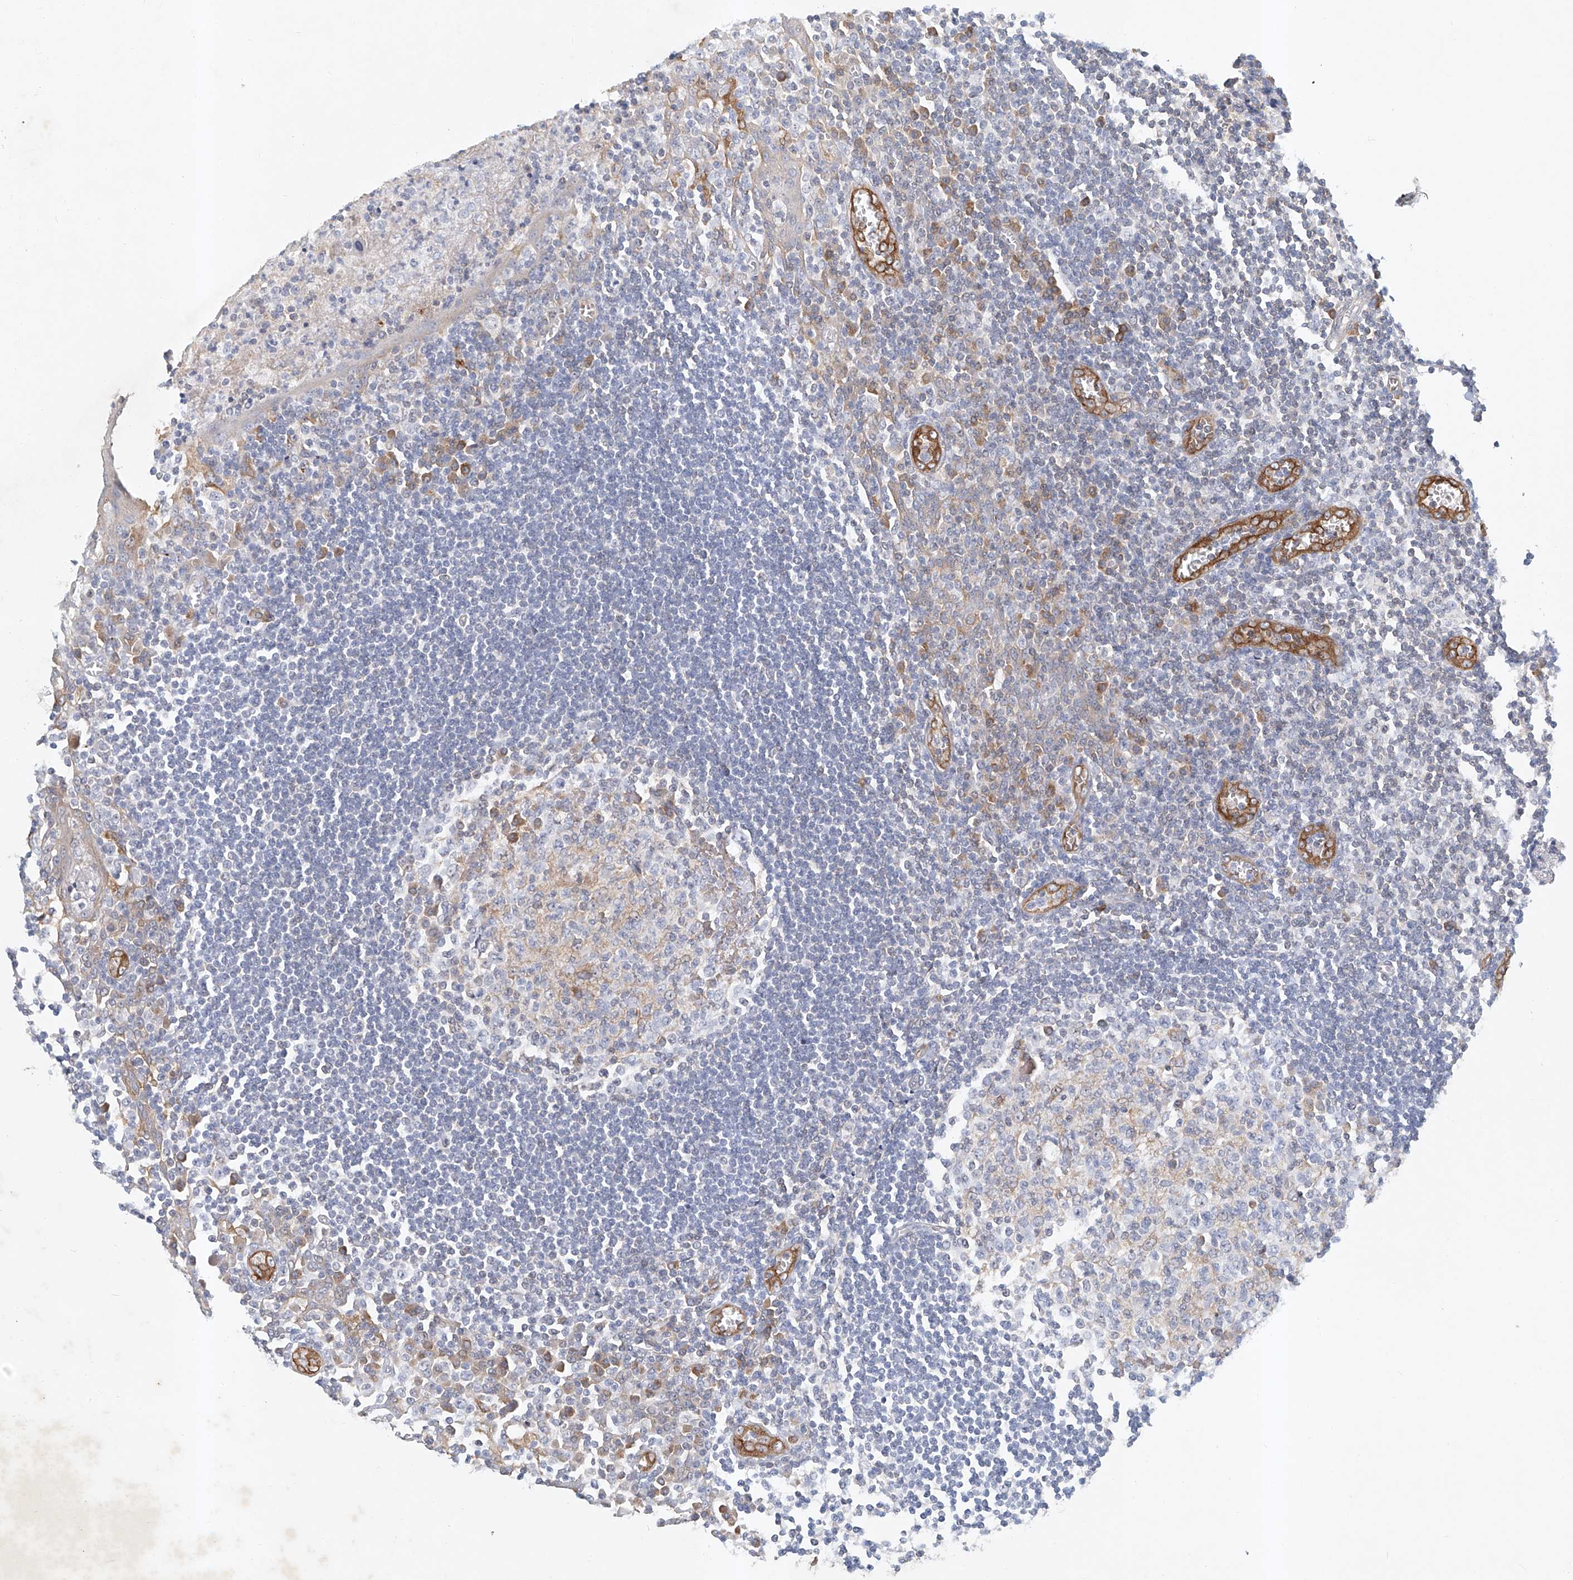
{"staining": {"intensity": "moderate", "quantity": "<25%", "location": "cytoplasmic/membranous"}, "tissue": "tonsil", "cell_type": "Germinal center cells", "image_type": "normal", "snomed": [{"axis": "morphology", "description": "Normal tissue, NOS"}, {"axis": "topography", "description": "Tonsil"}], "caption": "Tonsil stained with a protein marker exhibits moderate staining in germinal center cells.", "gene": "CARMIL1", "patient": {"sex": "male", "age": 27}}